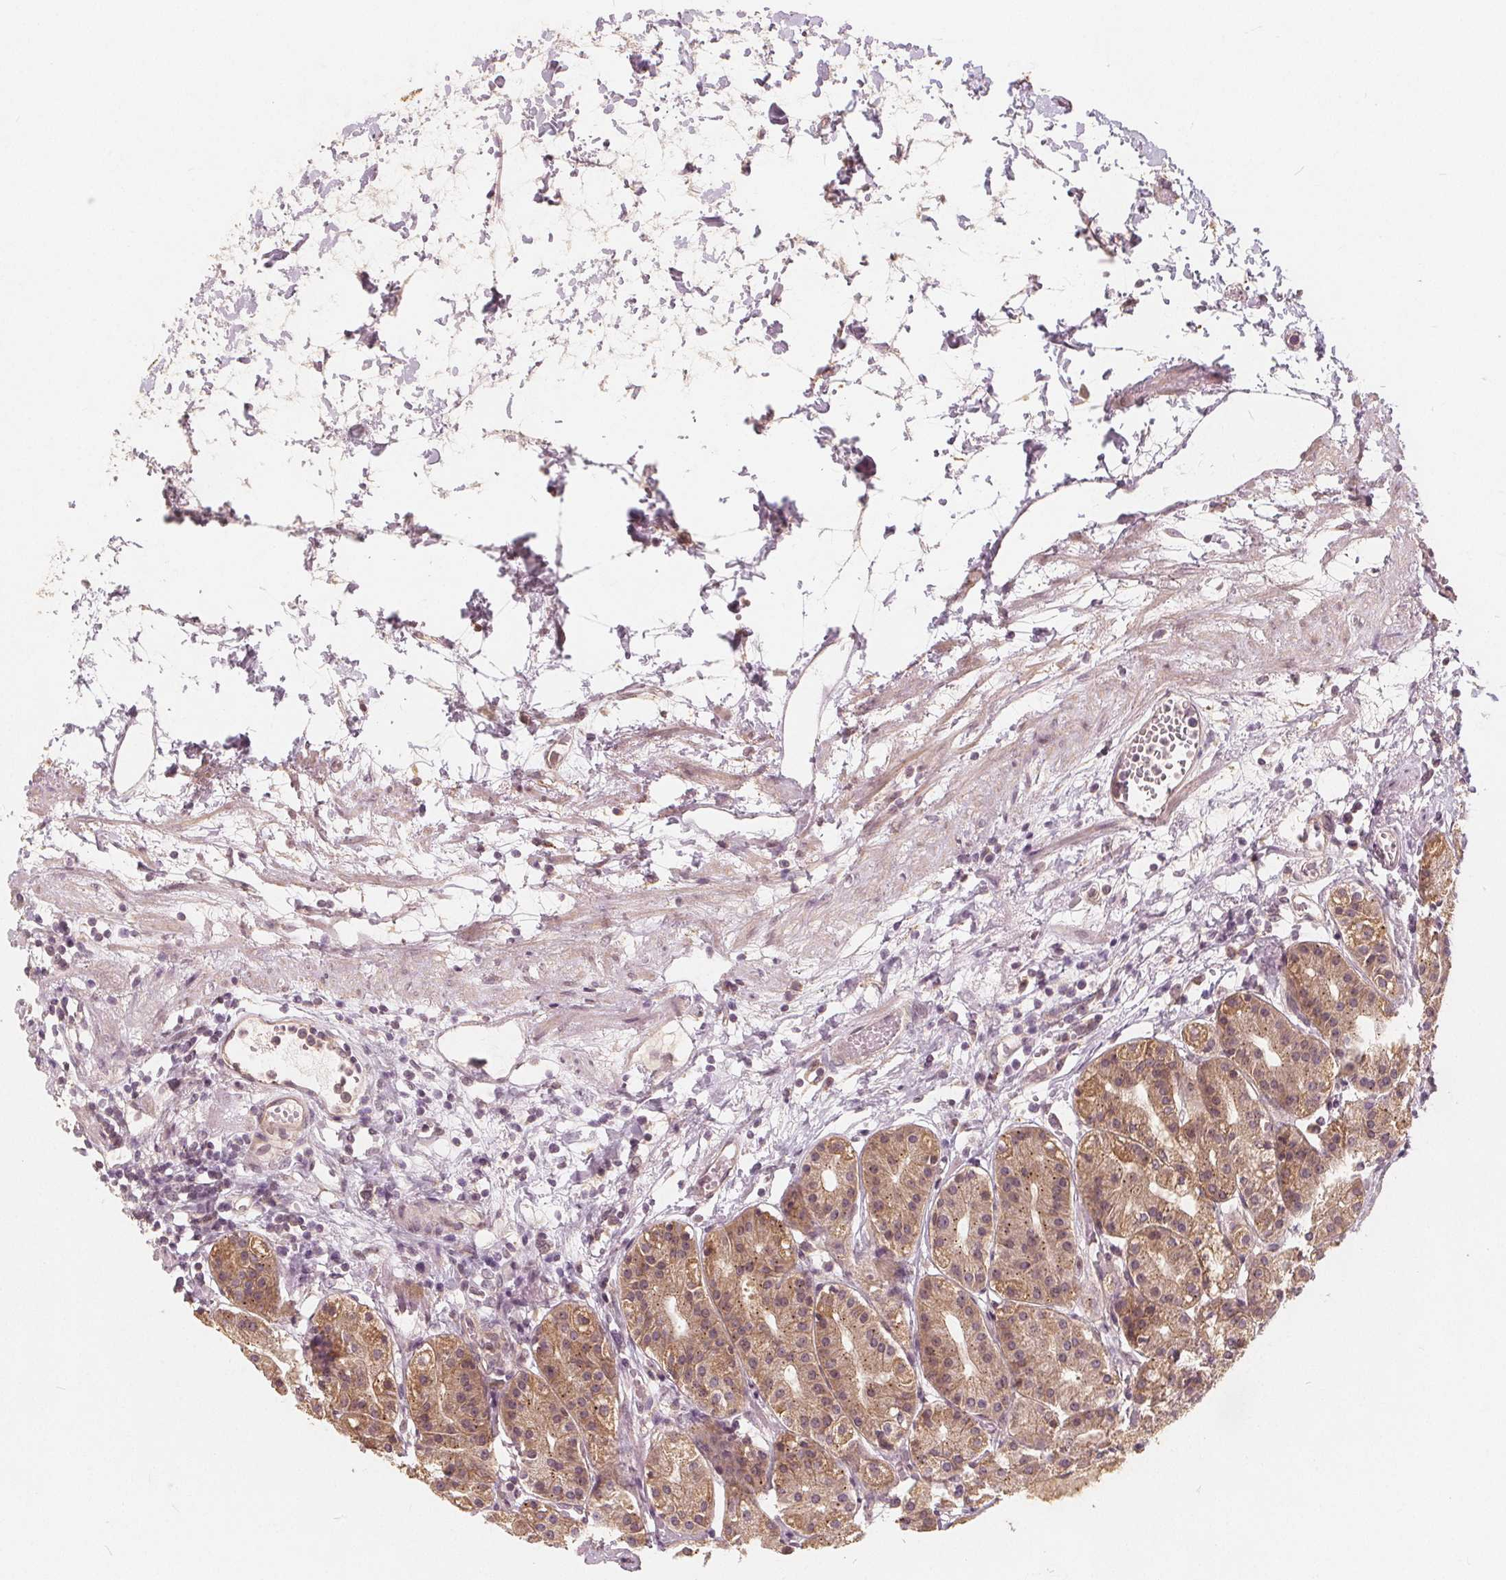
{"staining": {"intensity": "moderate", "quantity": ">75%", "location": "cytoplasmic/membranous"}, "tissue": "stomach", "cell_type": "Glandular cells", "image_type": "normal", "snomed": [{"axis": "morphology", "description": "Normal tissue, NOS"}, {"axis": "topography", "description": "Skeletal muscle"}, {"axis": "topography", "description": "Stomach"}], "caption": "Glandular cells demonstrate medium levels of moderate cytoplasmic/membranous positivity in approximately >75% of cells in unremarkable human stomach. The protein of interest is shown in brown color, while the nuclei are stained blue.", "gene": "SNX12", "patient": {"sex": "female", "age": 57}}